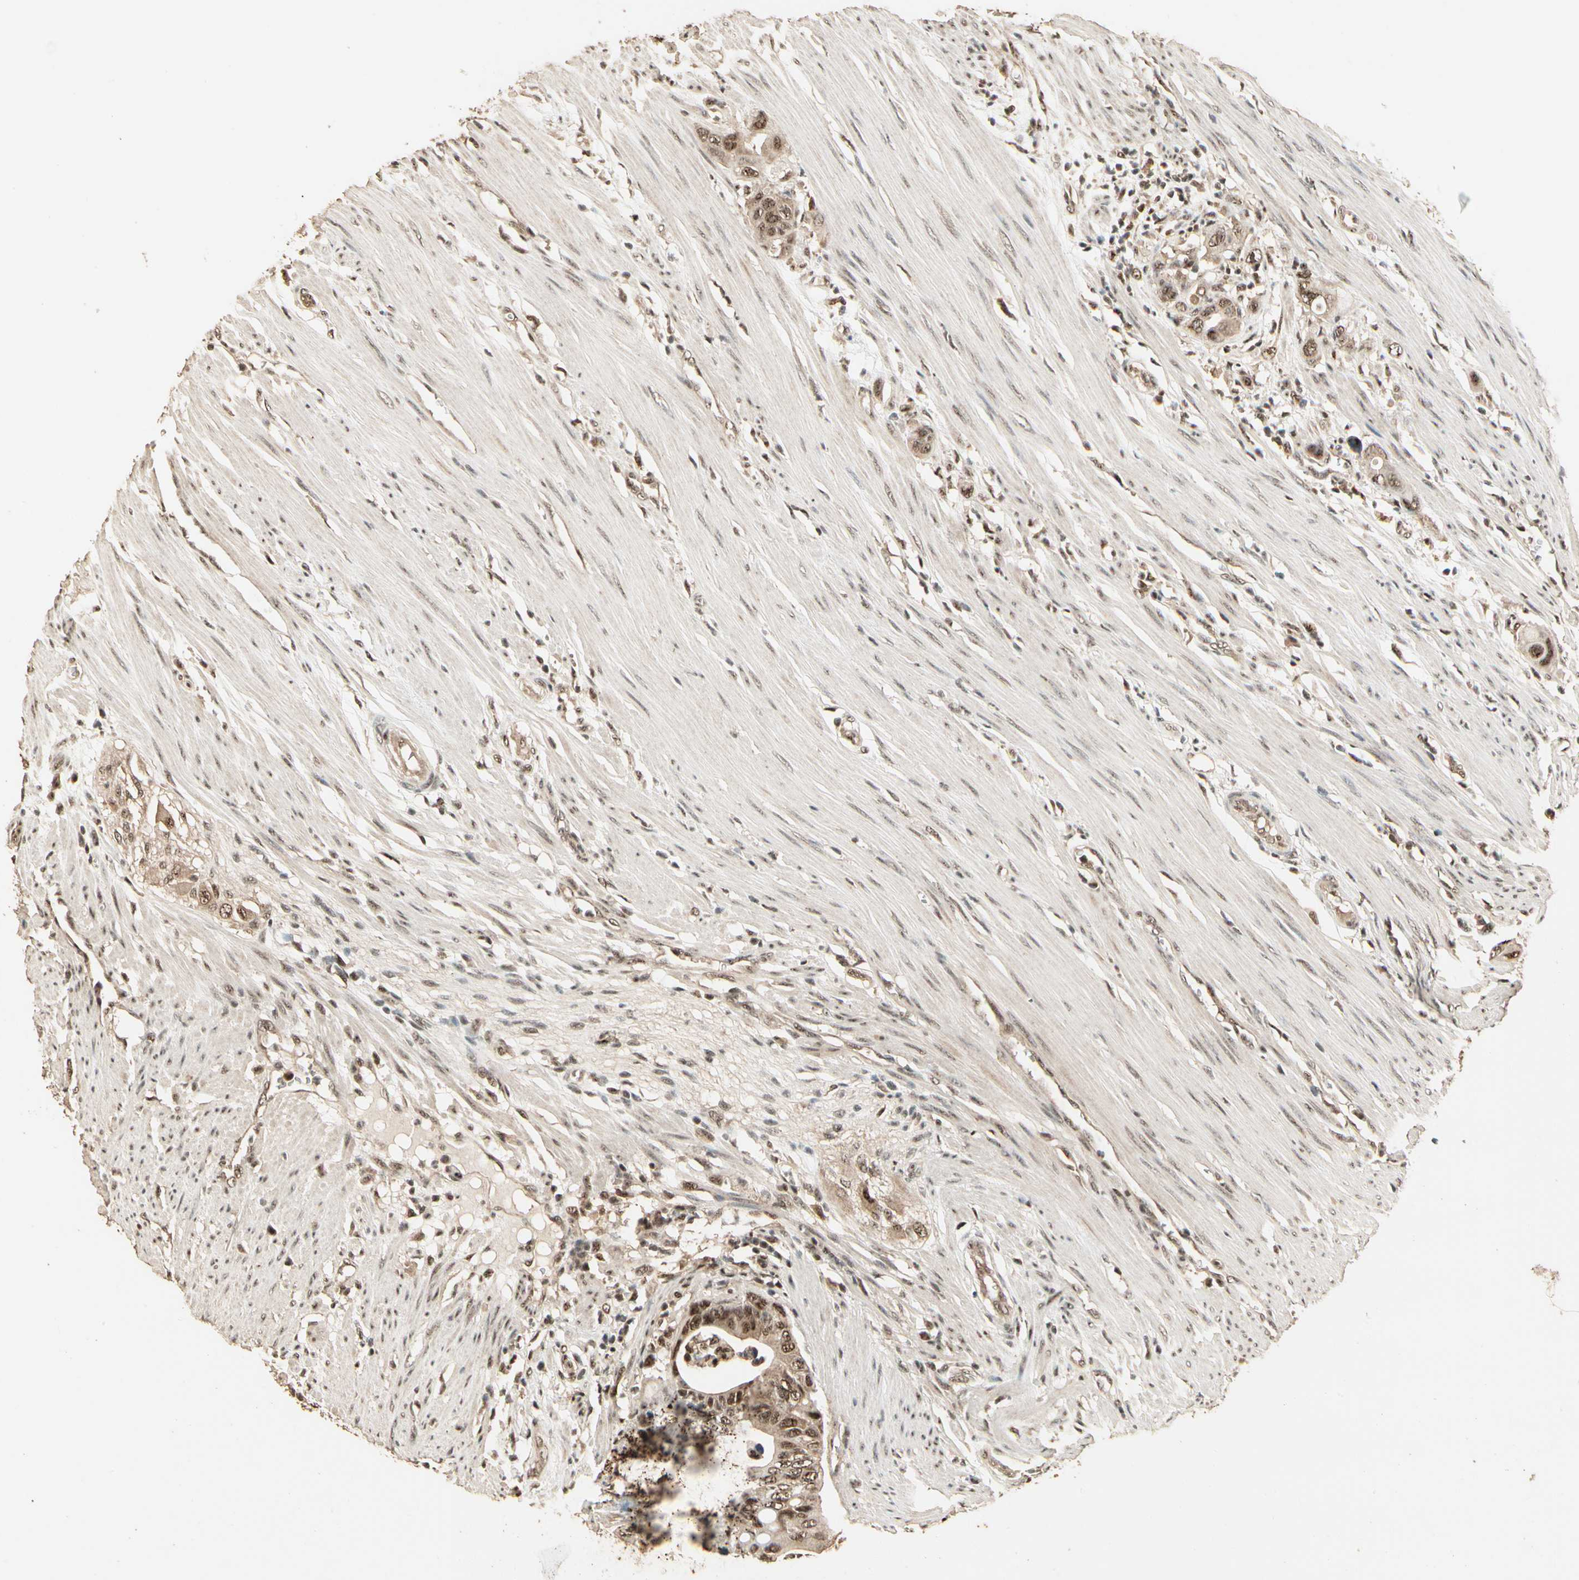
{"staining": {"intensity": "moderate", "quantity": ">75%", "location": "cytoplasmic/membranous,nuclear"}, "tissue": "colorectal cancer", "cell_type": "Tumor cells", "image_type": "cancer", "snomed": [{"axis": "morphology", "description": "Adenocarcinoma, NOS"}, {"axis": "topography", "description": "Colon"}], "caption": "Protein expression analysis of human colorectal adenocarcinoma reveals moderate cytoplasmic/membranous and nuclear expression in about >75% of tumor cells.", "gene": "RBM25", "patient": {"sex": "female", "age": 57}}